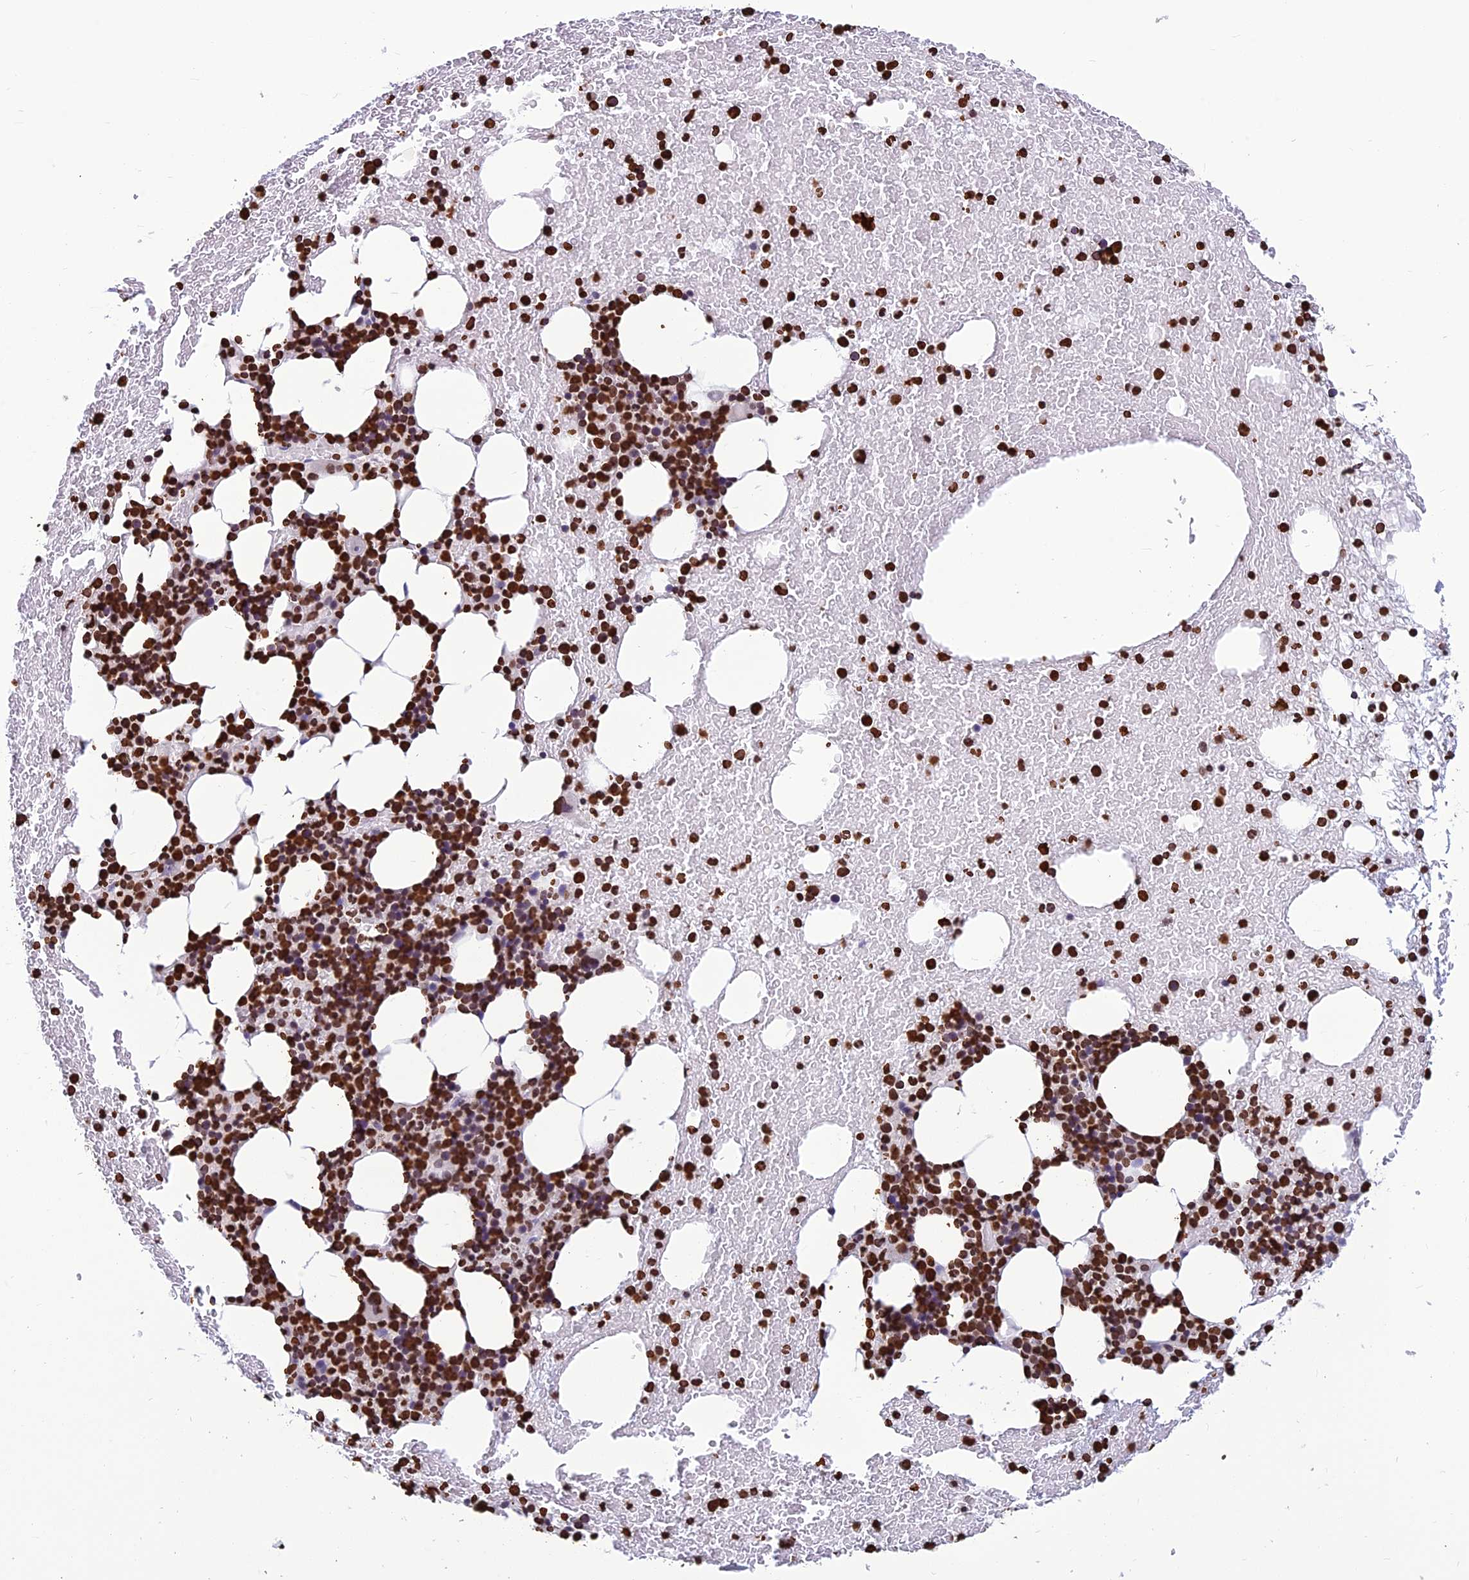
{"staining": {"intensity": "strong", "quantity": ">75%", "location": "nuclear"}, "tissue": "bone marrow", "cell_type": "Hematopoietic cells", "image_type": "normal", "snomed": [{"axis": "morphology", "description": "Normal tissue, NOS"}, {"axis": "topography", "description": "Bone marrow"}], "caption": "Unremarkable bone marrow exhibits strong nuclear positivity in approximately >75% of hematopoietic cells.", "gene": "AKAP17A", "patient": {"sex": "male", "age": 57}}